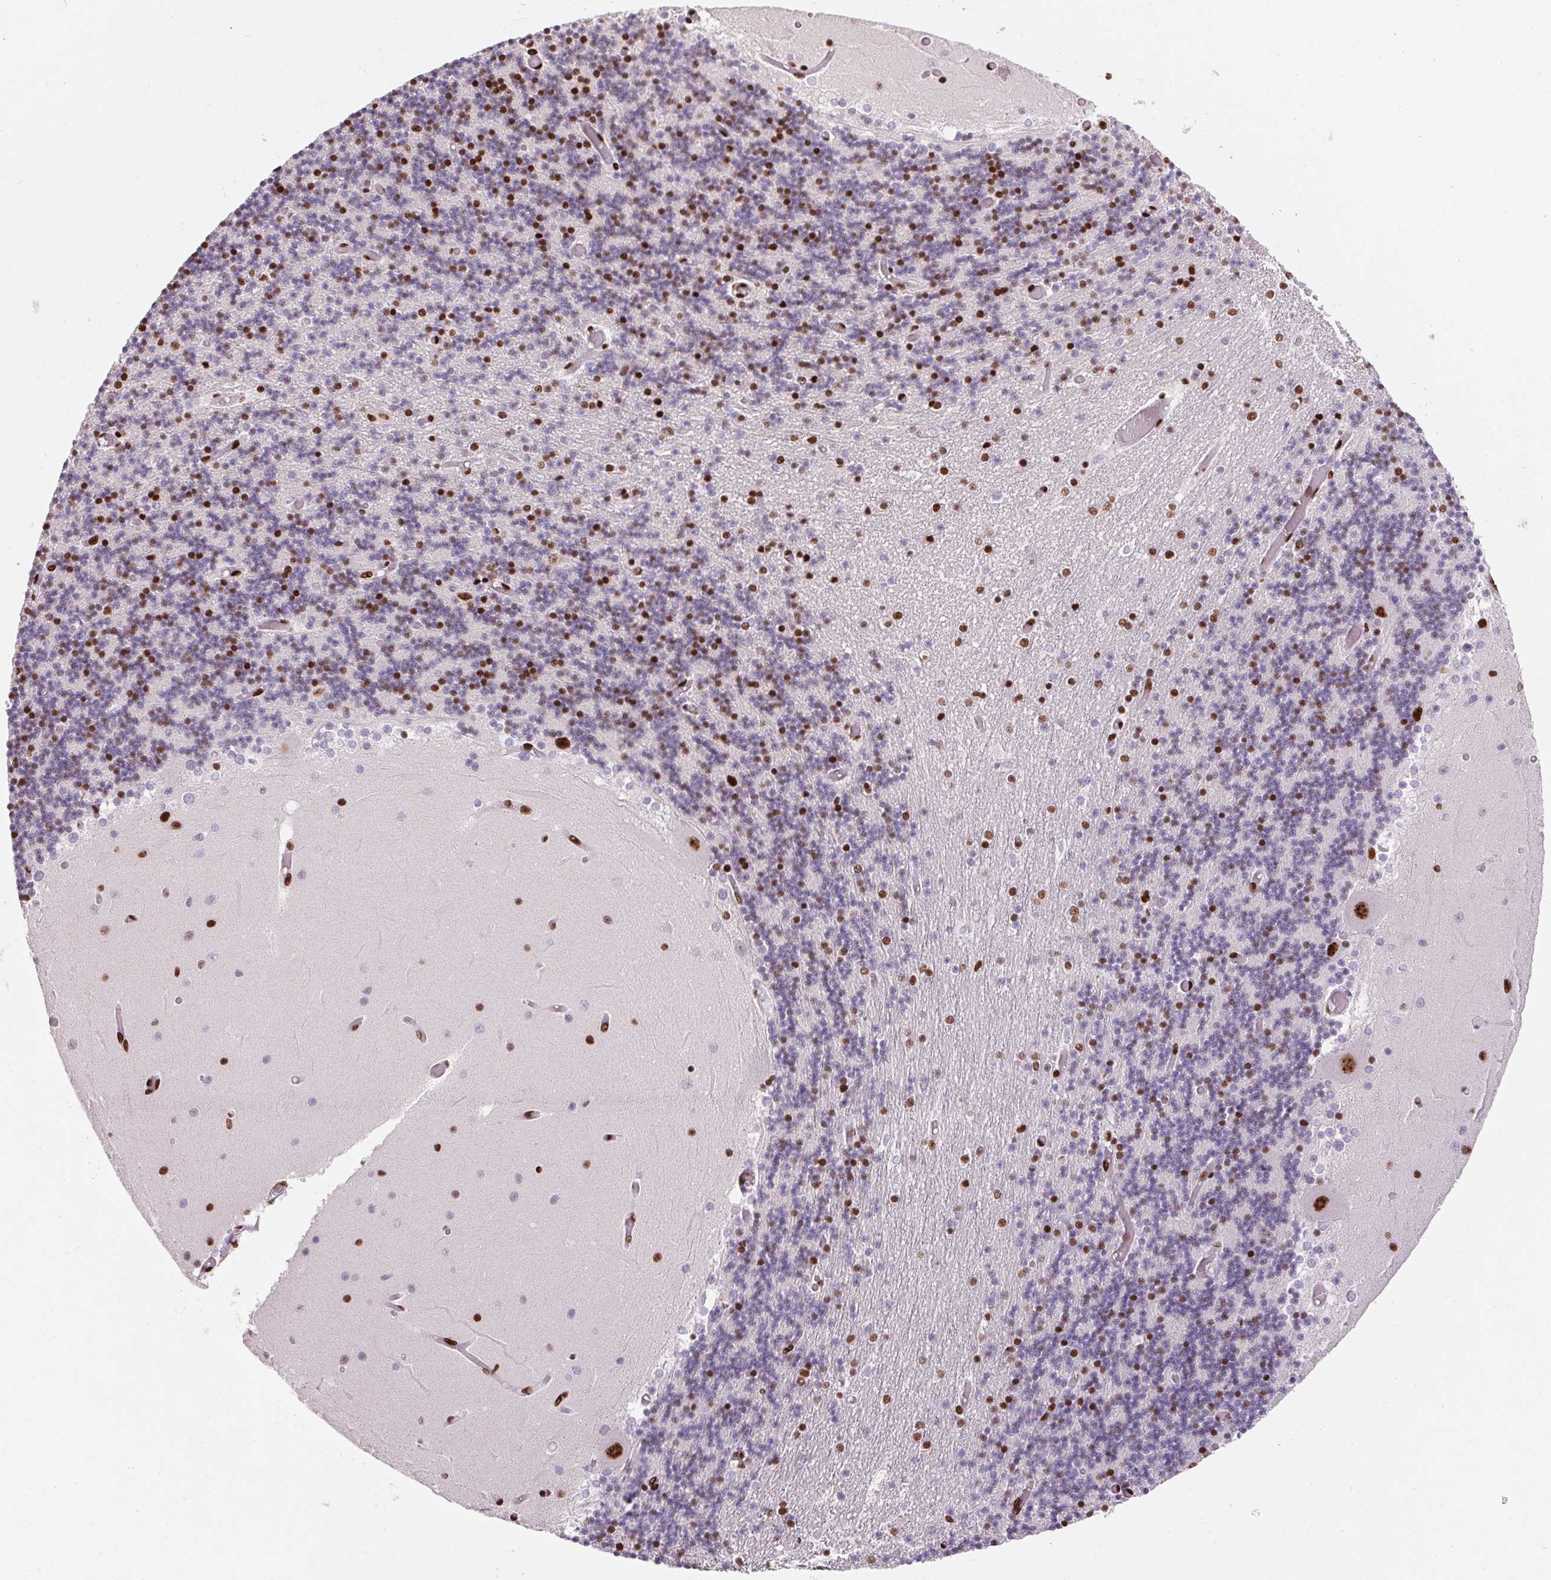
{"staining": {"intensity": "strong", "quantity": ">75%", "location": "nuclear"}, "tissue": "cerebellum", "cell_type": "Cells in granular layer", "image_type": "normal", "snomed": [{"axis": "morphology", "description": "Normal tissue, NOS"}, {"axis": "topography", "description": "Cerebellum"}], "caption": "Human cerebellum stained for a protein (brown) demonstrates strong nuclear positive expression in approximately >75% of cells in granular layer.", "gene": "PAGE3", "patient": {"sex": "female", "age": 28}}